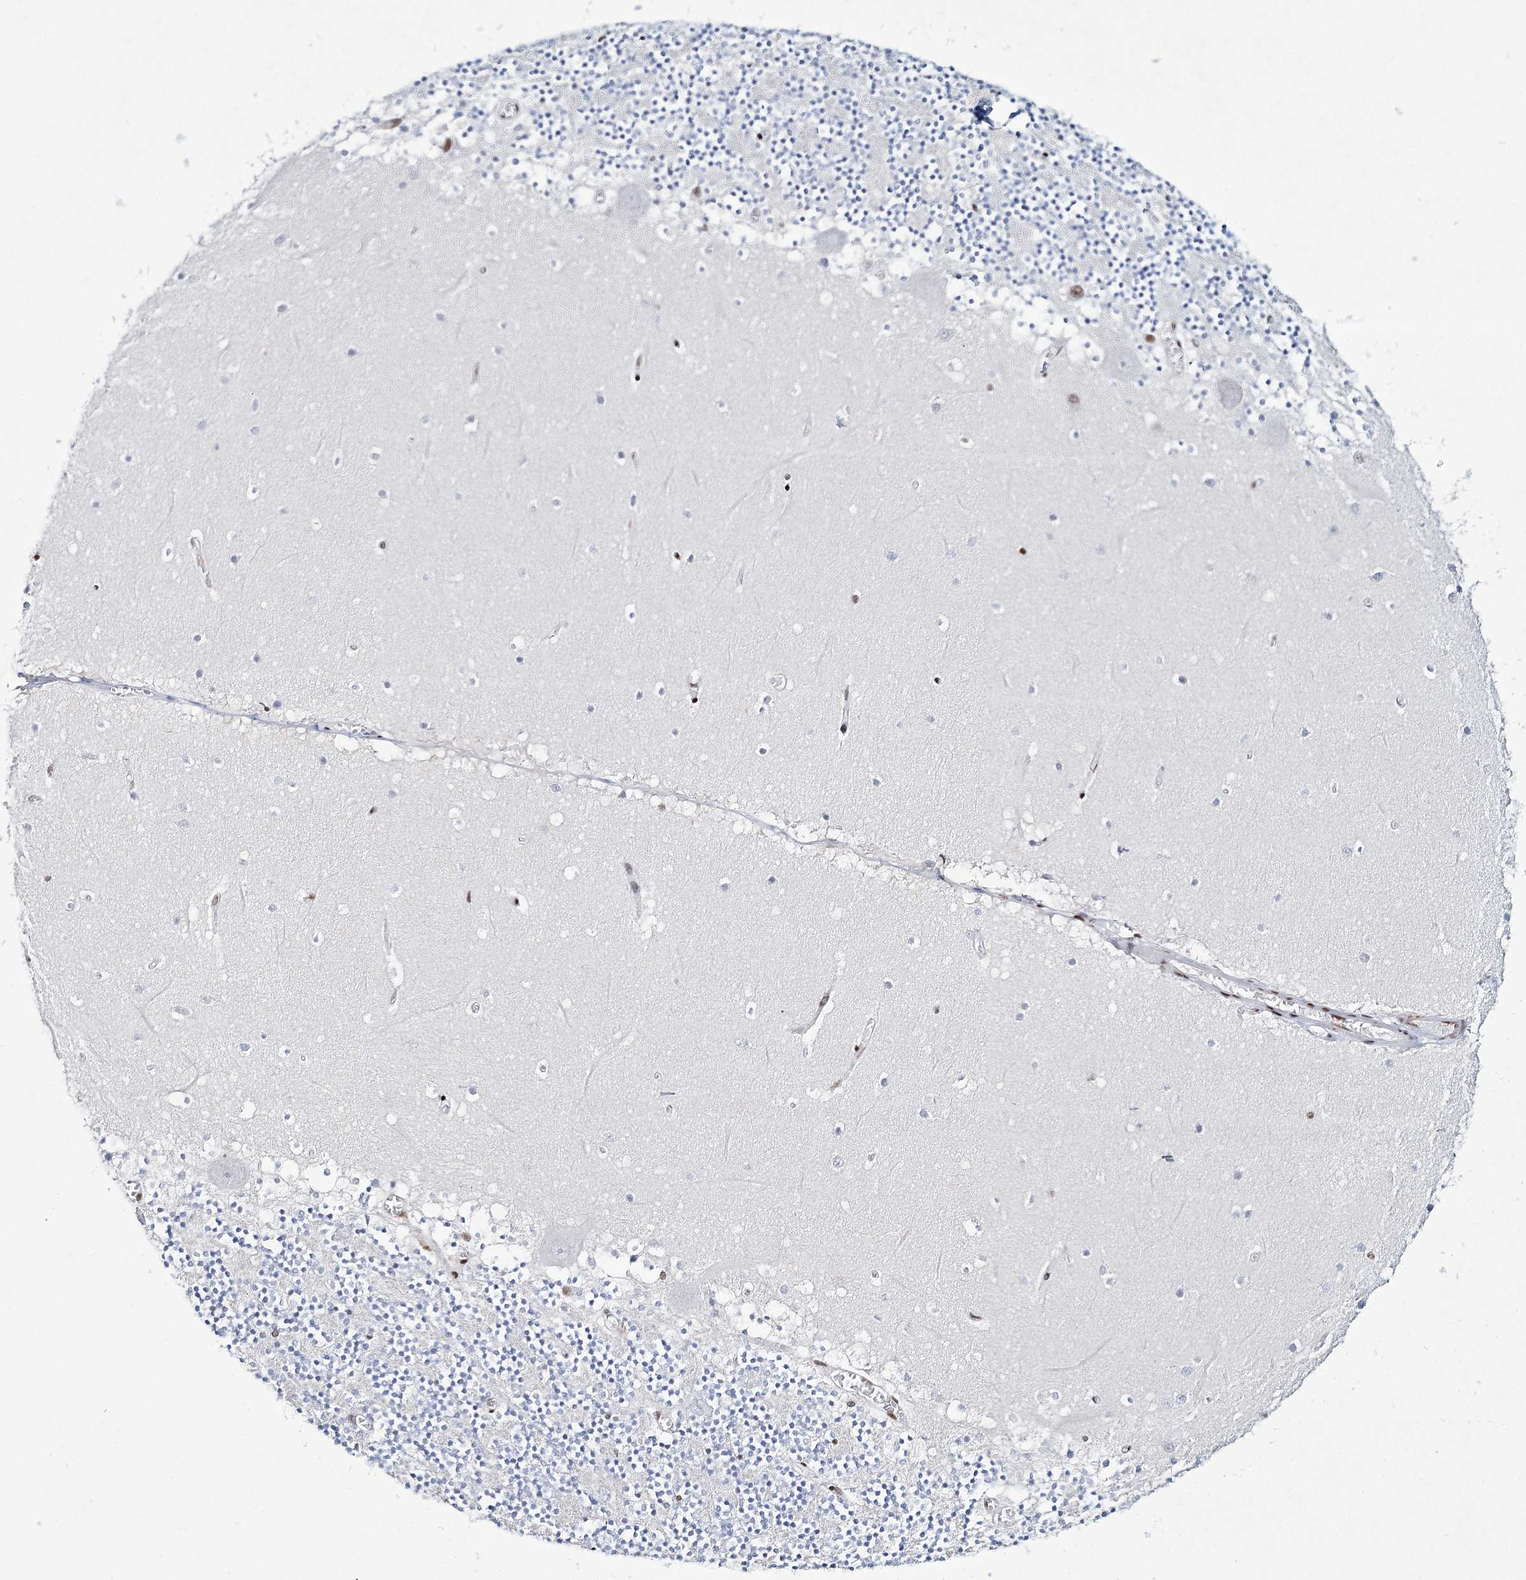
{"staining": {"intensity": "moderate", "quantity": "<25%", "location": "nuclear"}, "tissue": "cerebellum", "cell_type": "Cells in granular layer", "image_type": "normal", "snomed": [{"axis": "morphology", "description": "Normal tissue, NOS"}, {"axis": "topography", "description": "Cerebellum"}], "caption": "Immunohistochemistry (IHC) image of normal cerebellum: human cerebellum stained using immunohistochemistry shows low levels of moderate protein expression localized specifically in the nuclear of cells in granular layer, appearing as a nuclear brown color.", "gene": "LRRFIP2", "patient": {"sex": "female", "age": 28}}